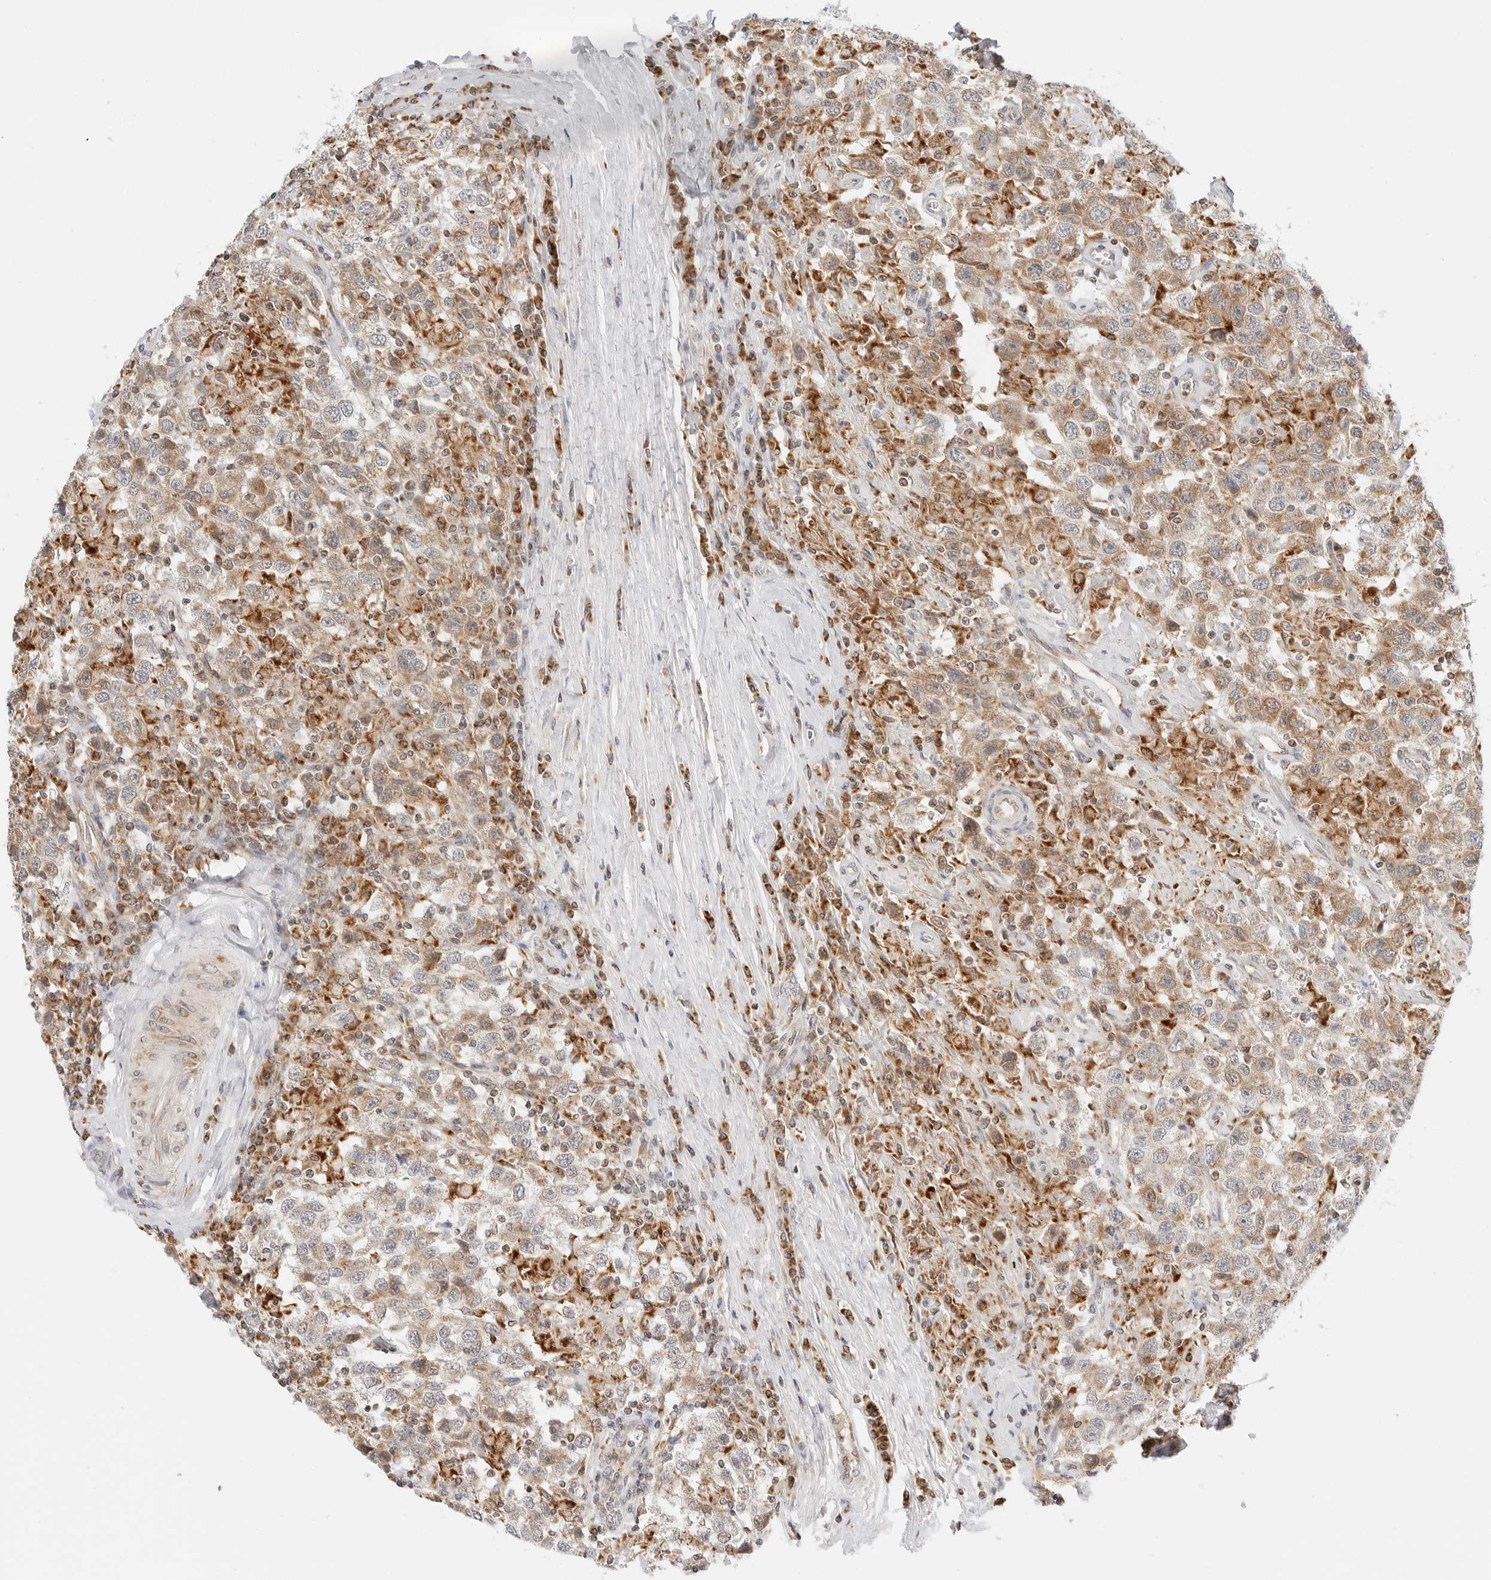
{"staining": {"intensity": "weak", "quantity": ">75%", "location": "cytoplasmic/membranous"}, "tissue": "testis cancer", "cell_type": "Tumor cells", "image_type": "cancer", "snomed": [{"axis": "morphology", "description": "Seminoma, NOS"}, {"axis": "topography", "description": "Testis"}], "caption": "Brown immunohistochemical staining in human testis cancer (seminoma) demonstrates weak cytoplasmic/membranous positivity in about >75% of tumor cells.", "gene": "DYRK4", "patient": {"sex": "male", "age": 41}}